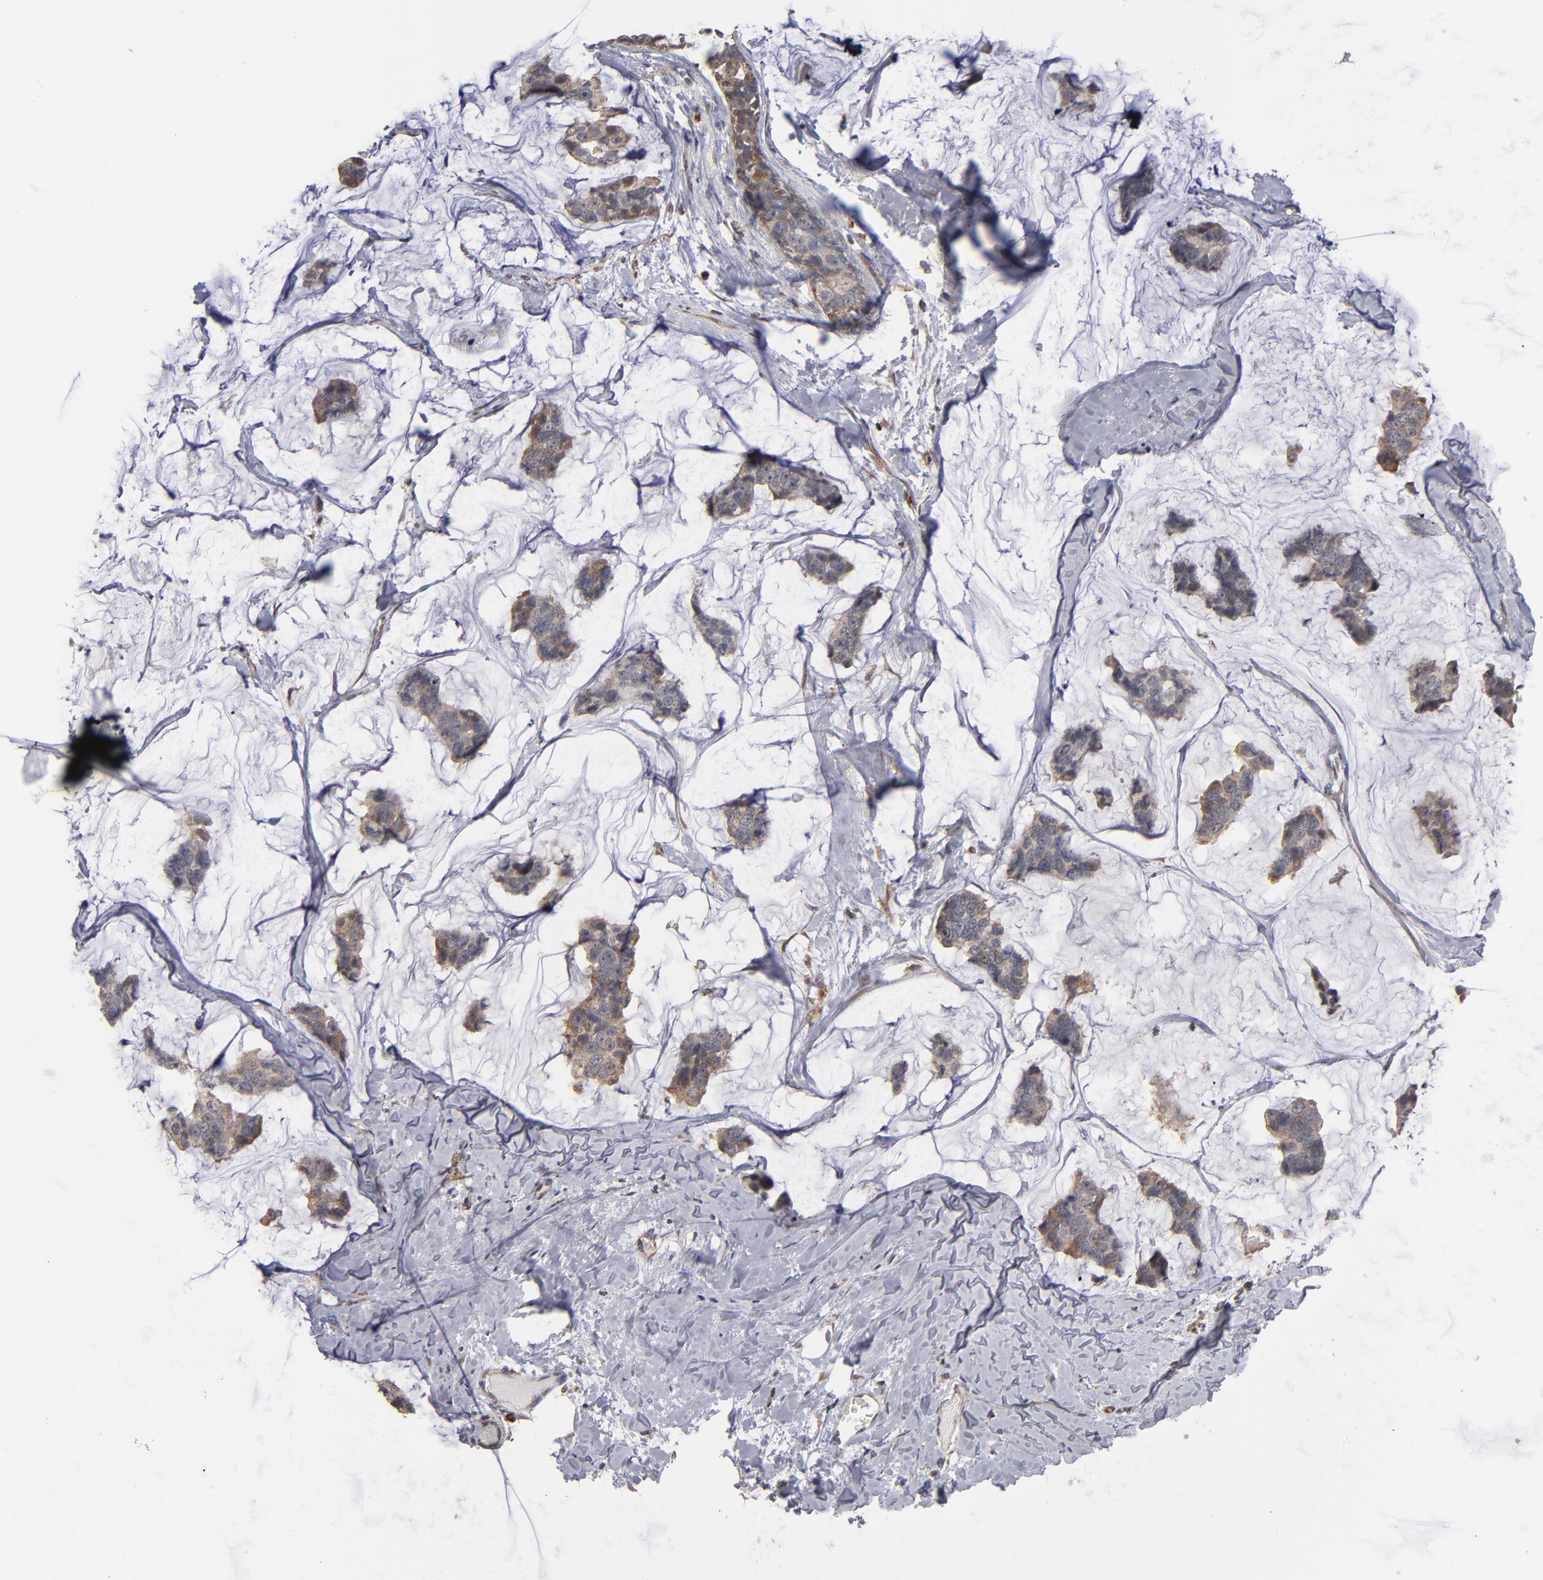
{"staining": {"intensity": "moderate", "quantity": ">75%", "location": "cytoplasmic/membranous"}, "tissue": "breast cancer", "cell_type": "Tumor cells", "image_type": "cancer", "snomed": [{"axis": "morphology", "description": "Normal tissue, NOS"}, {"axis": "morphology", "description": "Duct carcinoma"}, {"axis": "topography", "description": "Breast"}], "caption": "Breast invasive ductal carcinoma stained for a protein (brown) shows moderate cytoplasmic/membranous positive positivity in about >75% of tumor cells.", "gene": "MIPOL1", "patient": {"sex": "female", "age": 50}}